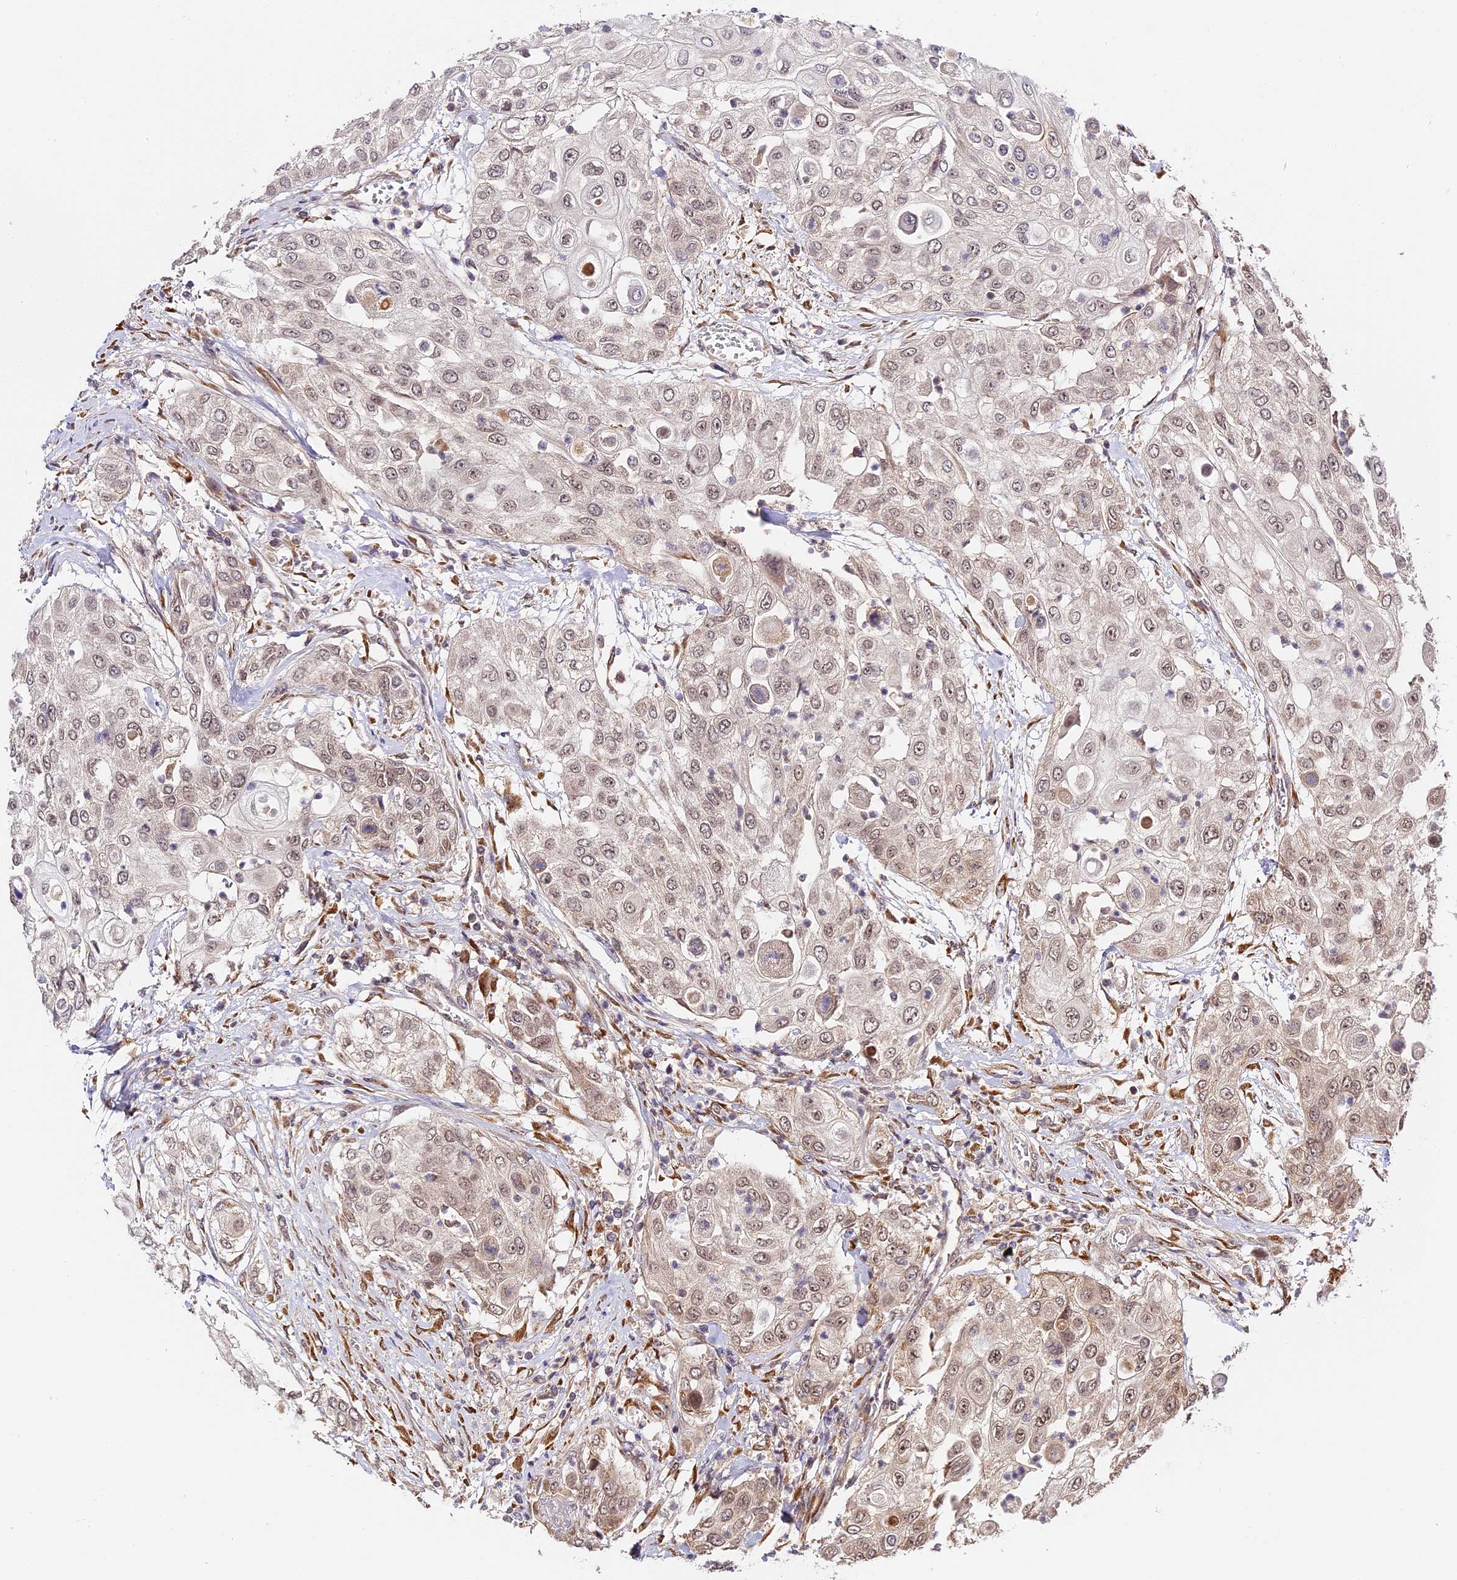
{"staining": {"intensity": "weak", "quantity": "<25%", "location": "nuclear"}, "tissue": "urothelial cancer", "cell_type": "Tumor cells", "image_type": "cancer", "snomed": [{"axis": "morphology", "description": "Urothelial carcinoma, High grade"}, {"axis": "topography", "description": "Urinary bladder"}], "caption": "High magnification brightfield microscopy of high-grade urothelial carcinoma stained with DAB (brown) and counterstained with hematoxylin (blue): tumor cells show no significant staining.", "gene": "IMPACT", "patient": {"sex": "female", "age": 79}}